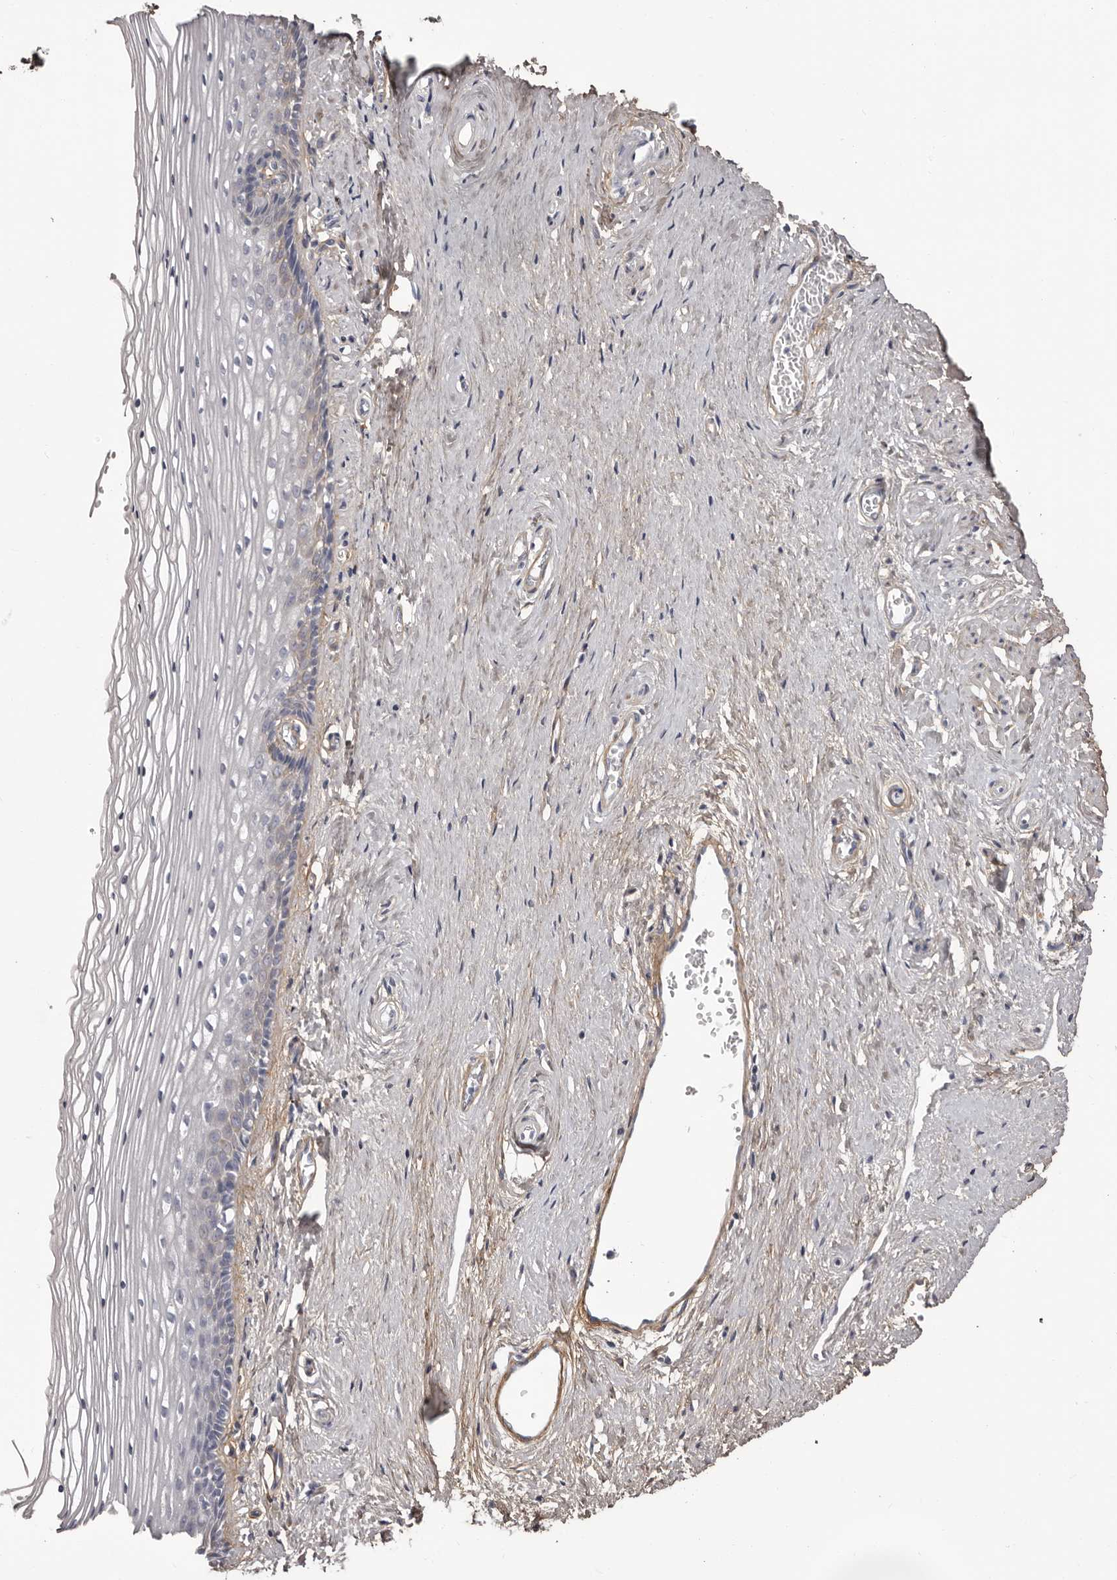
{"staining": {"intensity": "negative", "quantity": "none", "location": "none"}, "tissue": "vagina", "cell_type": "Squamous epithelial cells", "image_type": "normal", "snomed": [{"axis": "morphology", "description": "Normal tissue, NOS"}, {"axis": "topography", "description": "Vagina"}], "caption": "Photomicrograph shows no protein positivity in squamous epithelial cells of normal vagina.", "gene": "COL6A1", "patient": {"sex": "female", "age": 46}}